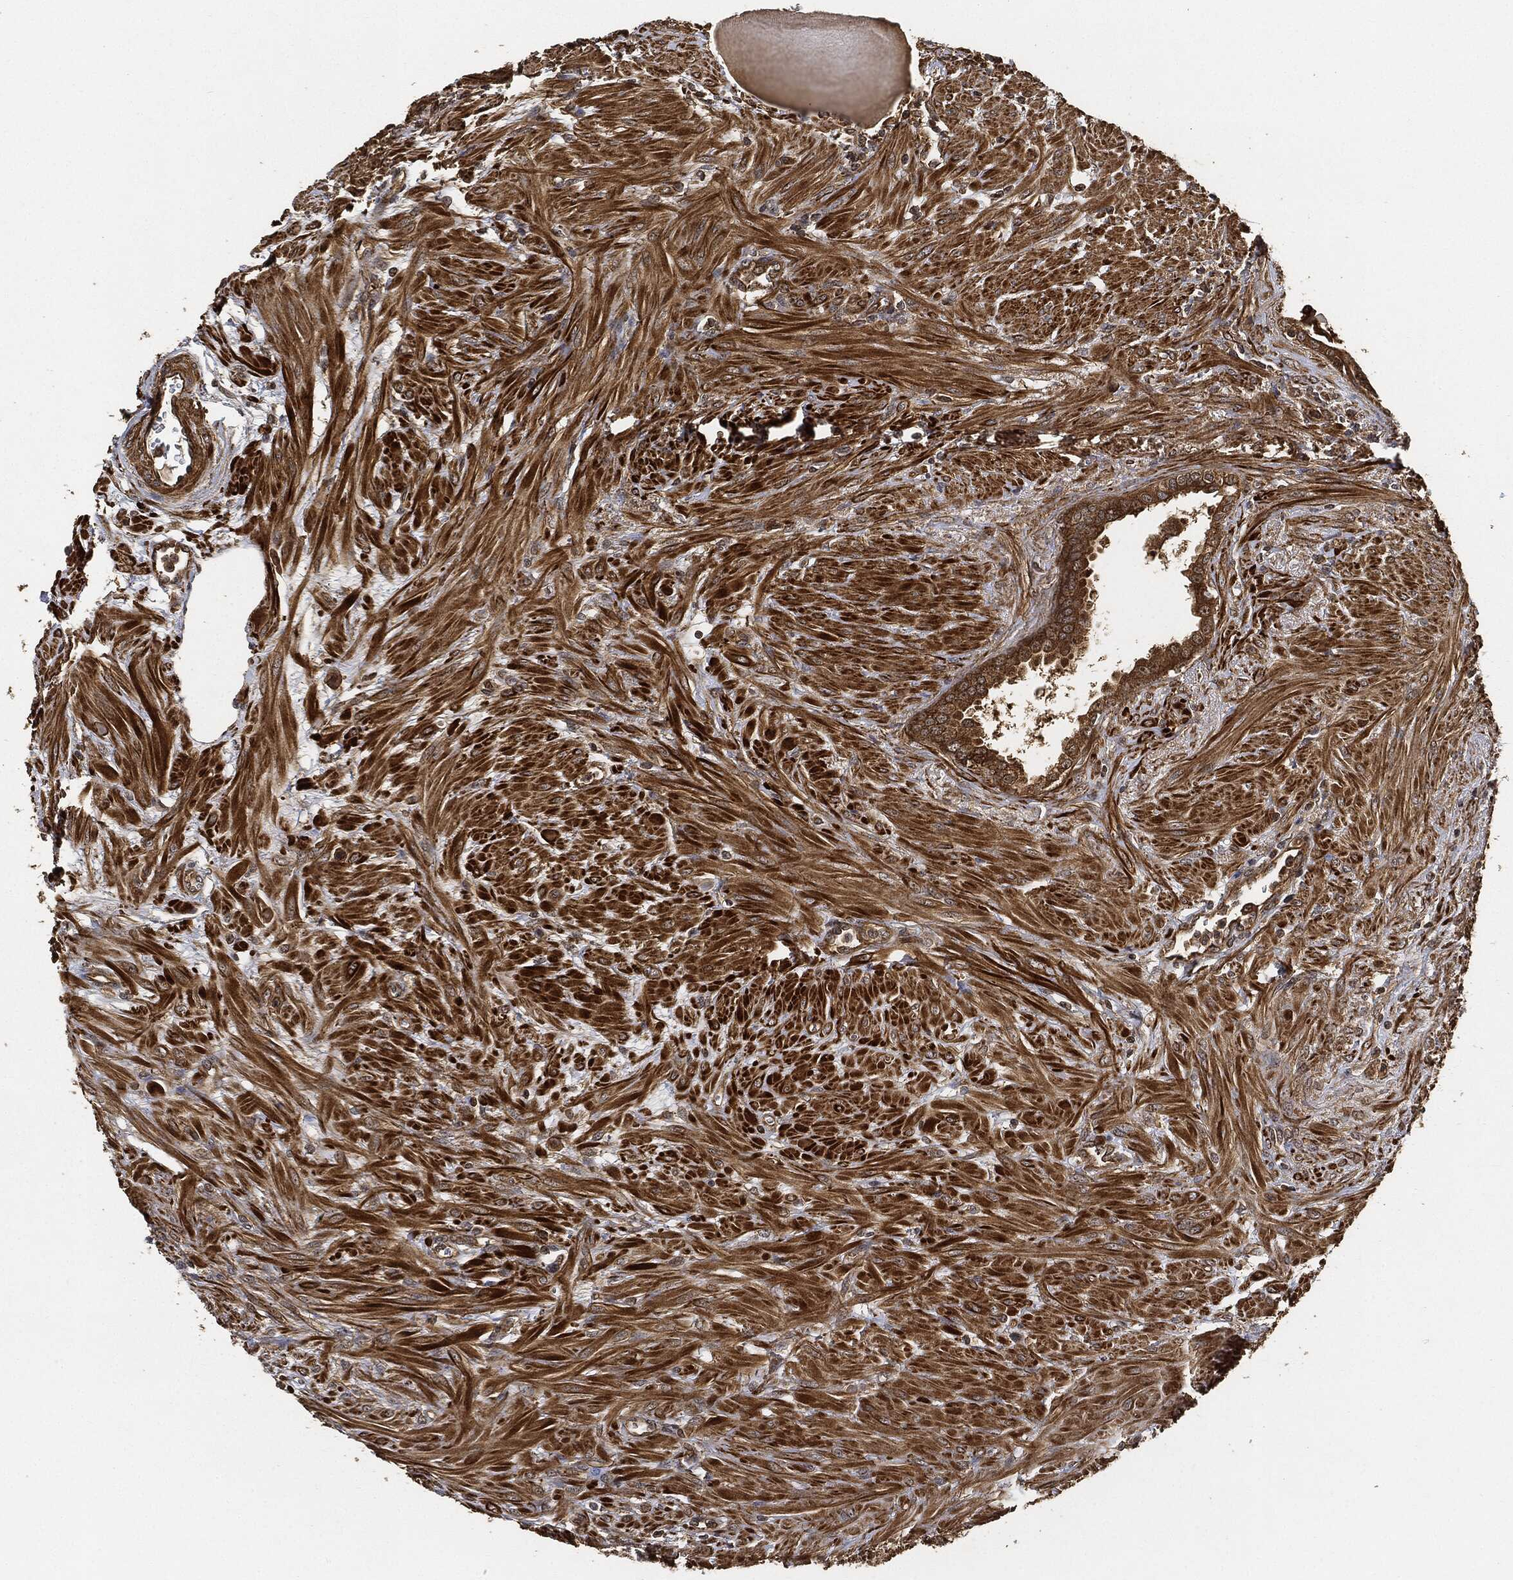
{"staining": {"intensity": "moderate", "quantity": ">75%", "location": "cytoplasmic/membranous"}, "tissue": "prostate cancer", "cell_type": "Tumor cells", "image_type": "cancer", "snomed": [{"axis": "morphology", "description": "Adenocarcinoma, NOS"}, {"axis": "topography", "description": "Prostate and seminal vesicle, NOS"}, {"axis": "topography", "description": "Prostate"}], "caption": "This photomicrograph shows immunohistochemistry staining of human prostate cancer, with medium moderate cytoplasmic/membranous positivity in approximately >75% of tumor cells.", "gene": "CEP290", "patient": {"sex": "male", "age": 79}}